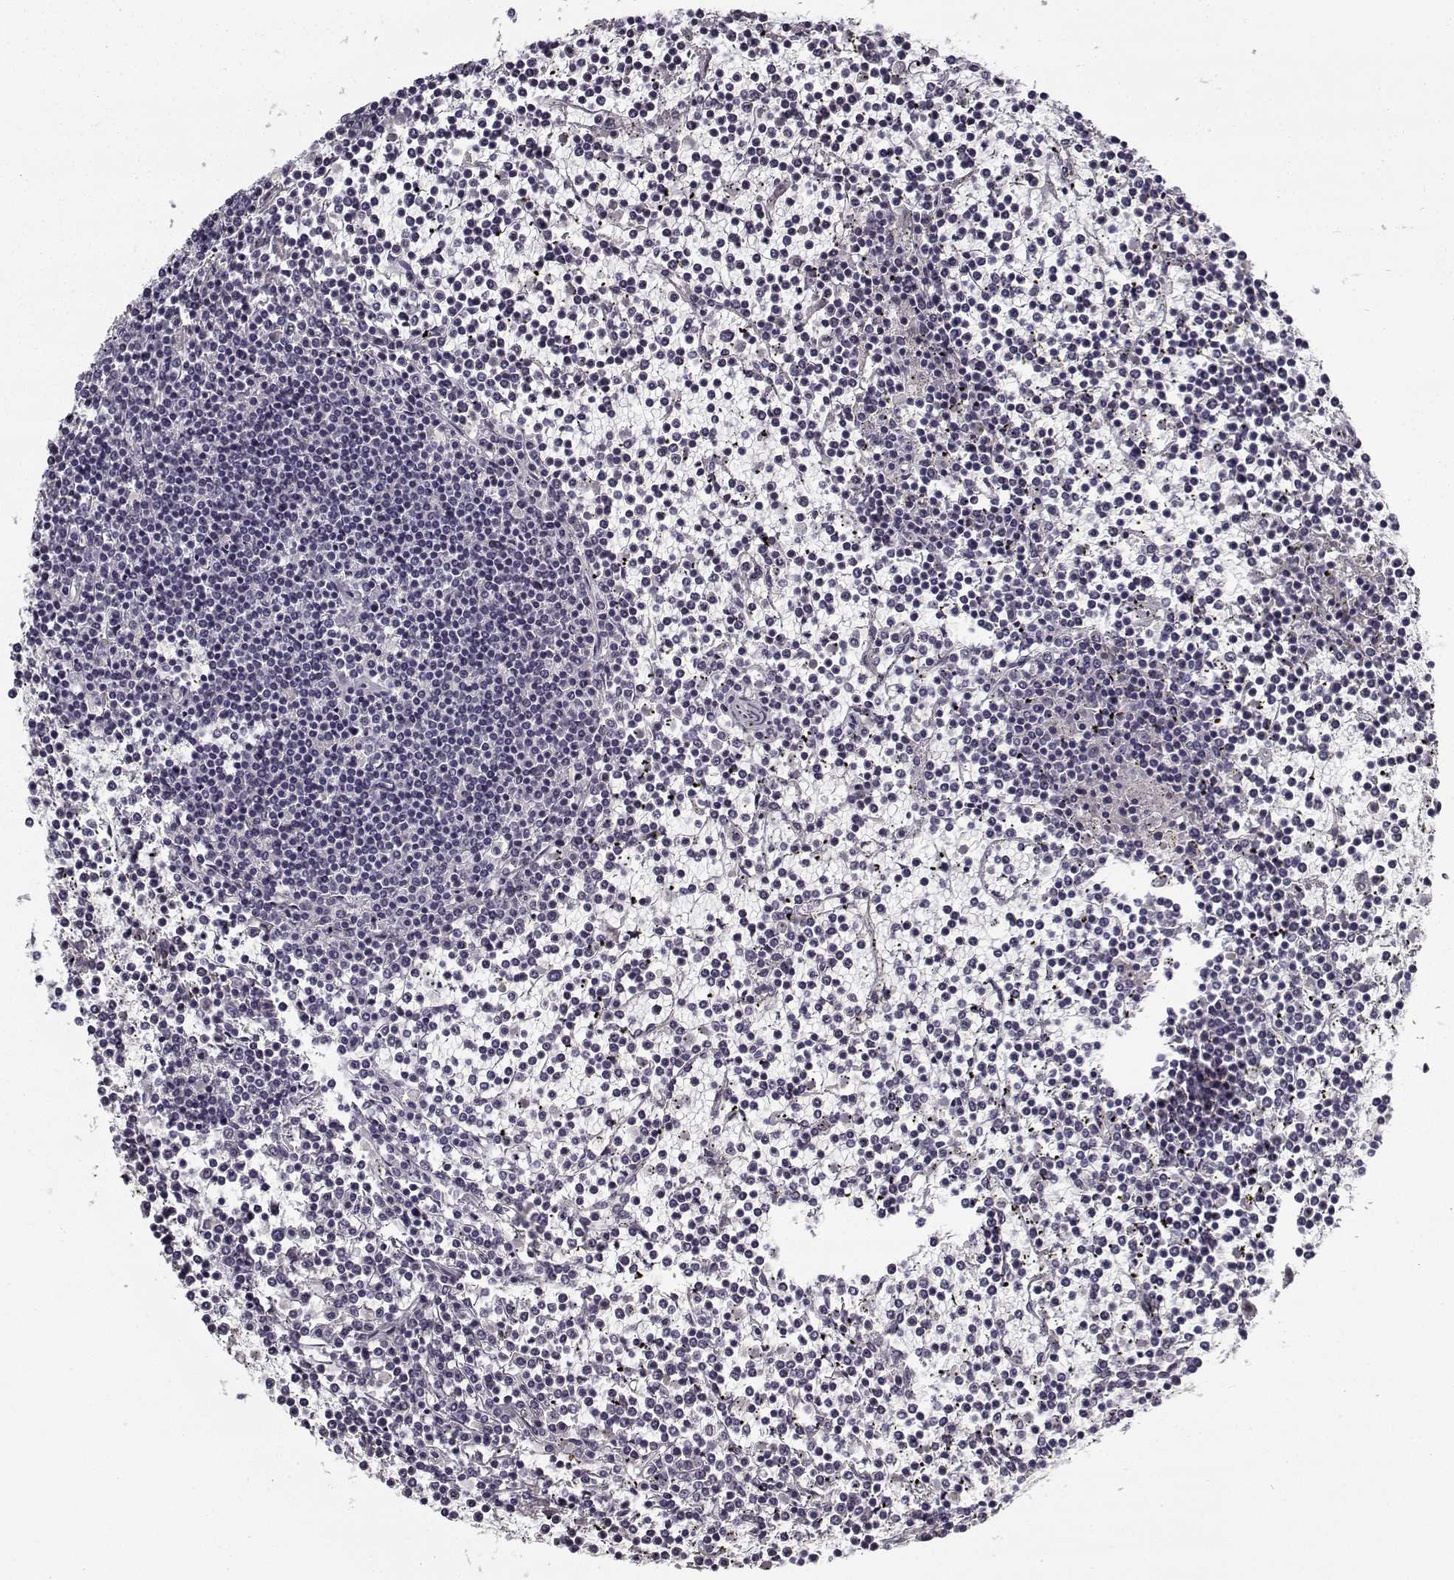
{"staining": {"intensity": "negative", "quantity": "none", "location": "none"}, "tissue": "lymphoma", "cell_type": "Tumor cells", "image_type": "cancer", "snomed": [{"axis": "morphology", "description": "Malignant lymphoma, non-Hodgkin's type, Low grade"}, {"axis": "topography", "description": "Spleen"}], "caption": "Immunohistochemistry micrograph of human lymphoma stained for a protein (brown), which exhibits no staining in tumor cells. (Brightfield microscopy of DAB (3,3'-diaminobenzidine) IHC at high magnification).", "gene": "SNCA", "patient": {"sex": "female", "age": 19}}